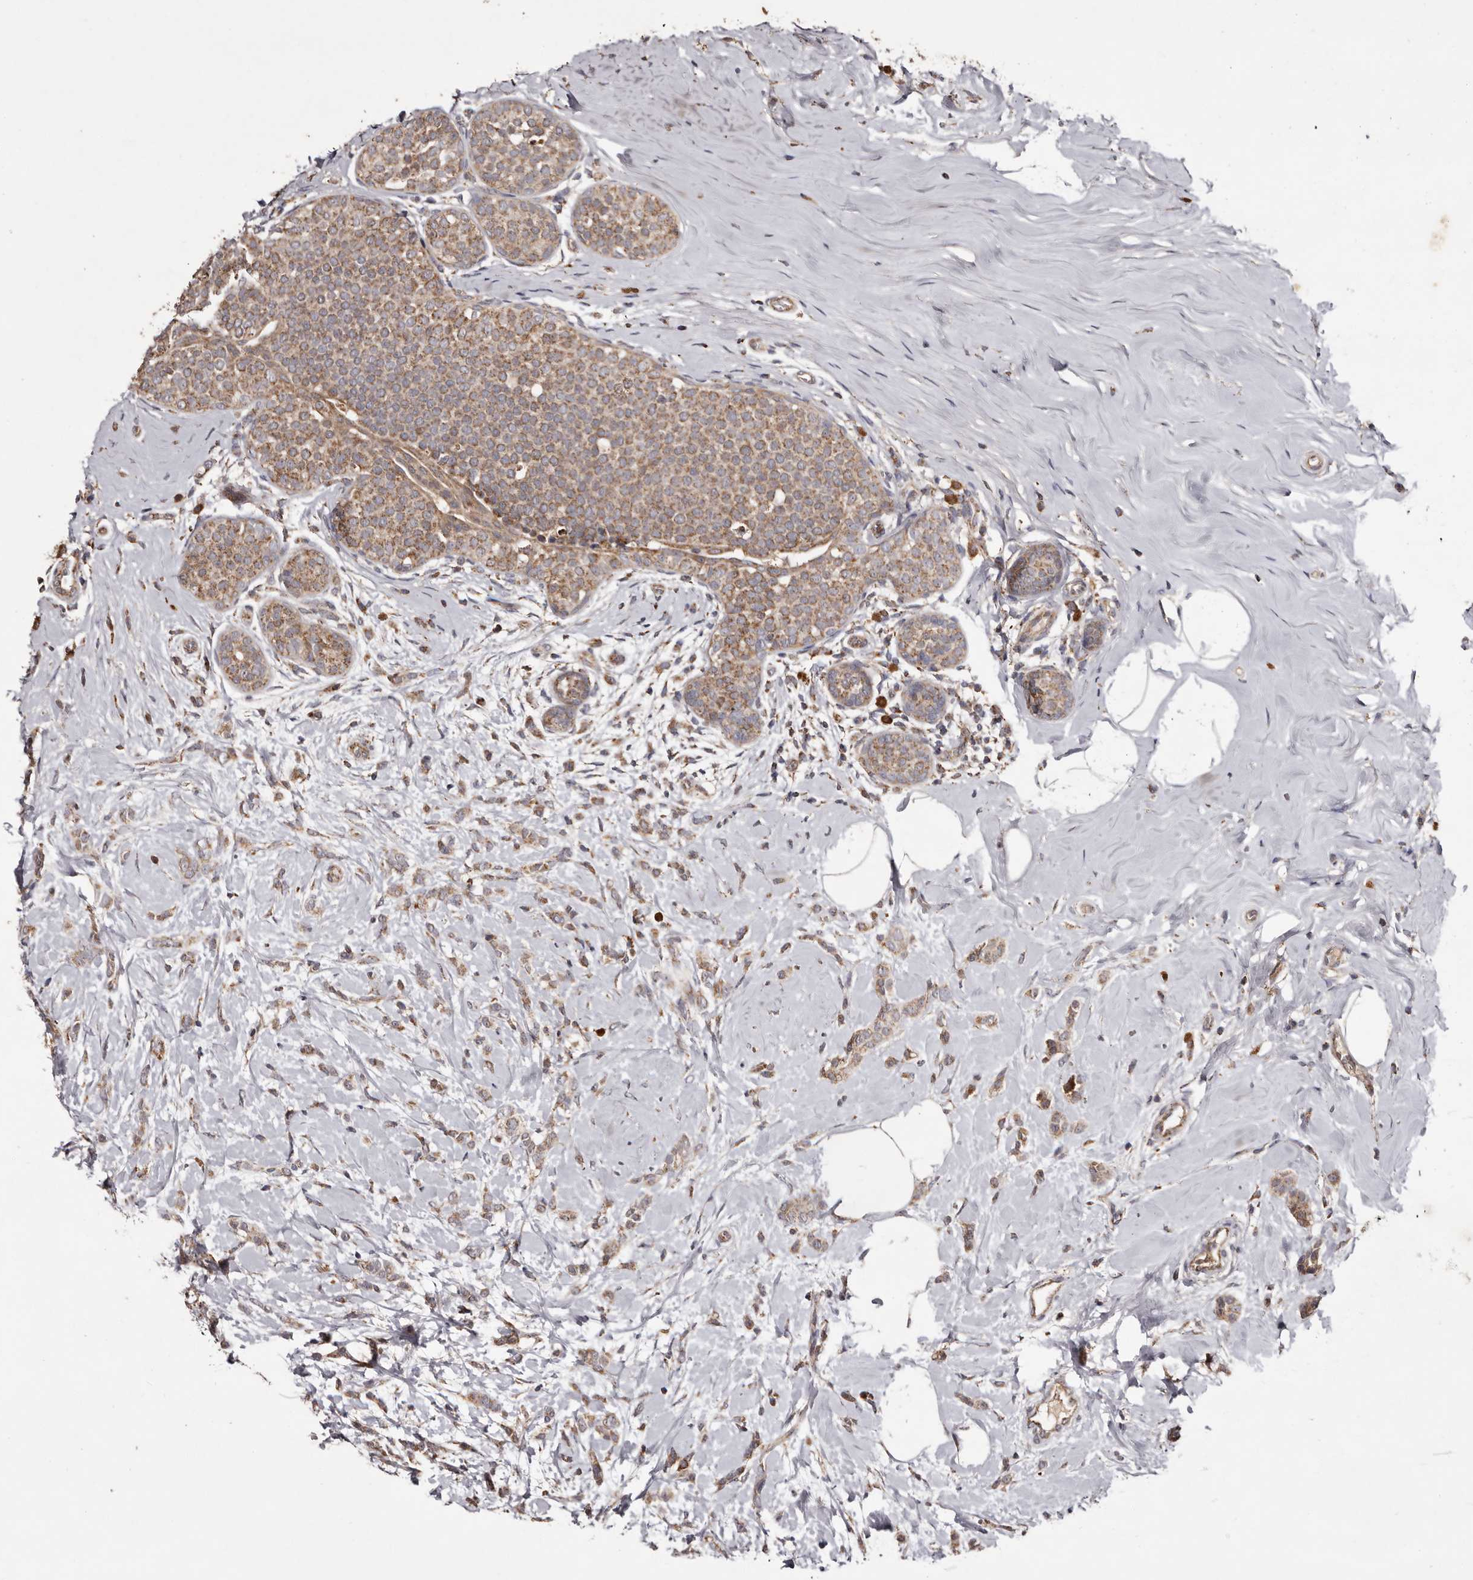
{"staining": {"intensity": "moderate", "quantity": ">75%", "location": "cytoplasmic/membranous"}, "tissue": "breast cancer", "cell_type": "Tumor cells", "image_type": "cancer", "snomed": [{"axis": "morphology", "description": "Lobular carcinoma, in situ"}, {"axis": "morphology", "description": "Lobular carcinoma"}, {"axis": "topography", "description": "Breast"}], "caption": "IHC (DAB (3,3'-diaminobenzidine)) staining of human lobular carcinoma in situ (breast) shows moderate cytoplasmic/membranous protein positivity in about >75% of tumor cells.", "gene": "CPLANE2", "patient": {"sex": "female", "age": 41}}